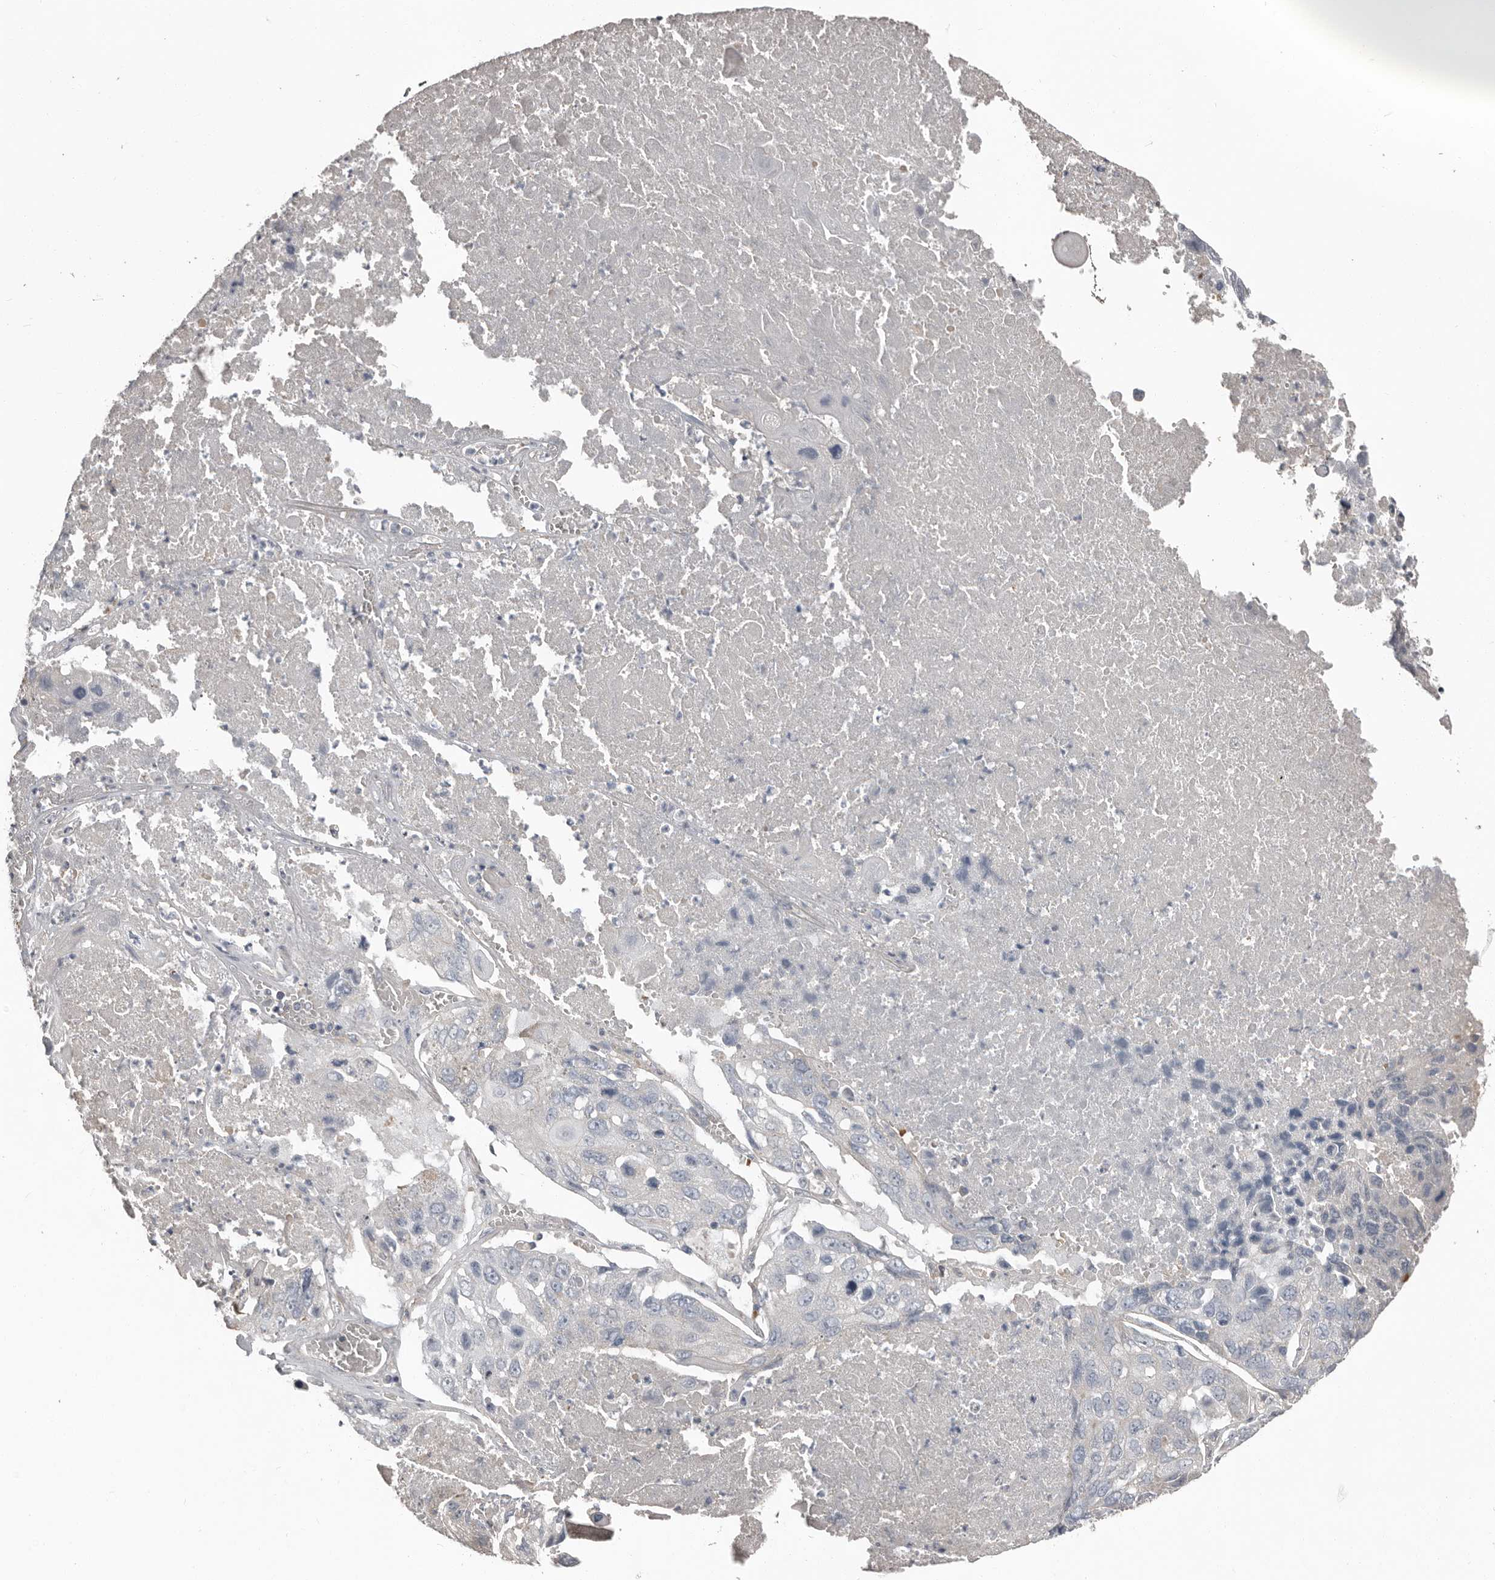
{"staining": {"intensity": "negative", "quantity": "none", "location": "none"}, "tissue": "lung cancer", "cell_type": "Tumor cells", "image_type": "cancer", "snomed": [{"axis": "morphology", "description": "Squamous cell carcinoma, NOS"}, {"axis": "topography", "description": "Lung"}], "caption": "Human lung cancer stained for a protein using immunohistochemistry demonstrates no positivity in tumor cells.", "gene": "CA6", "patient": {"sex": "male", "age": 61}}